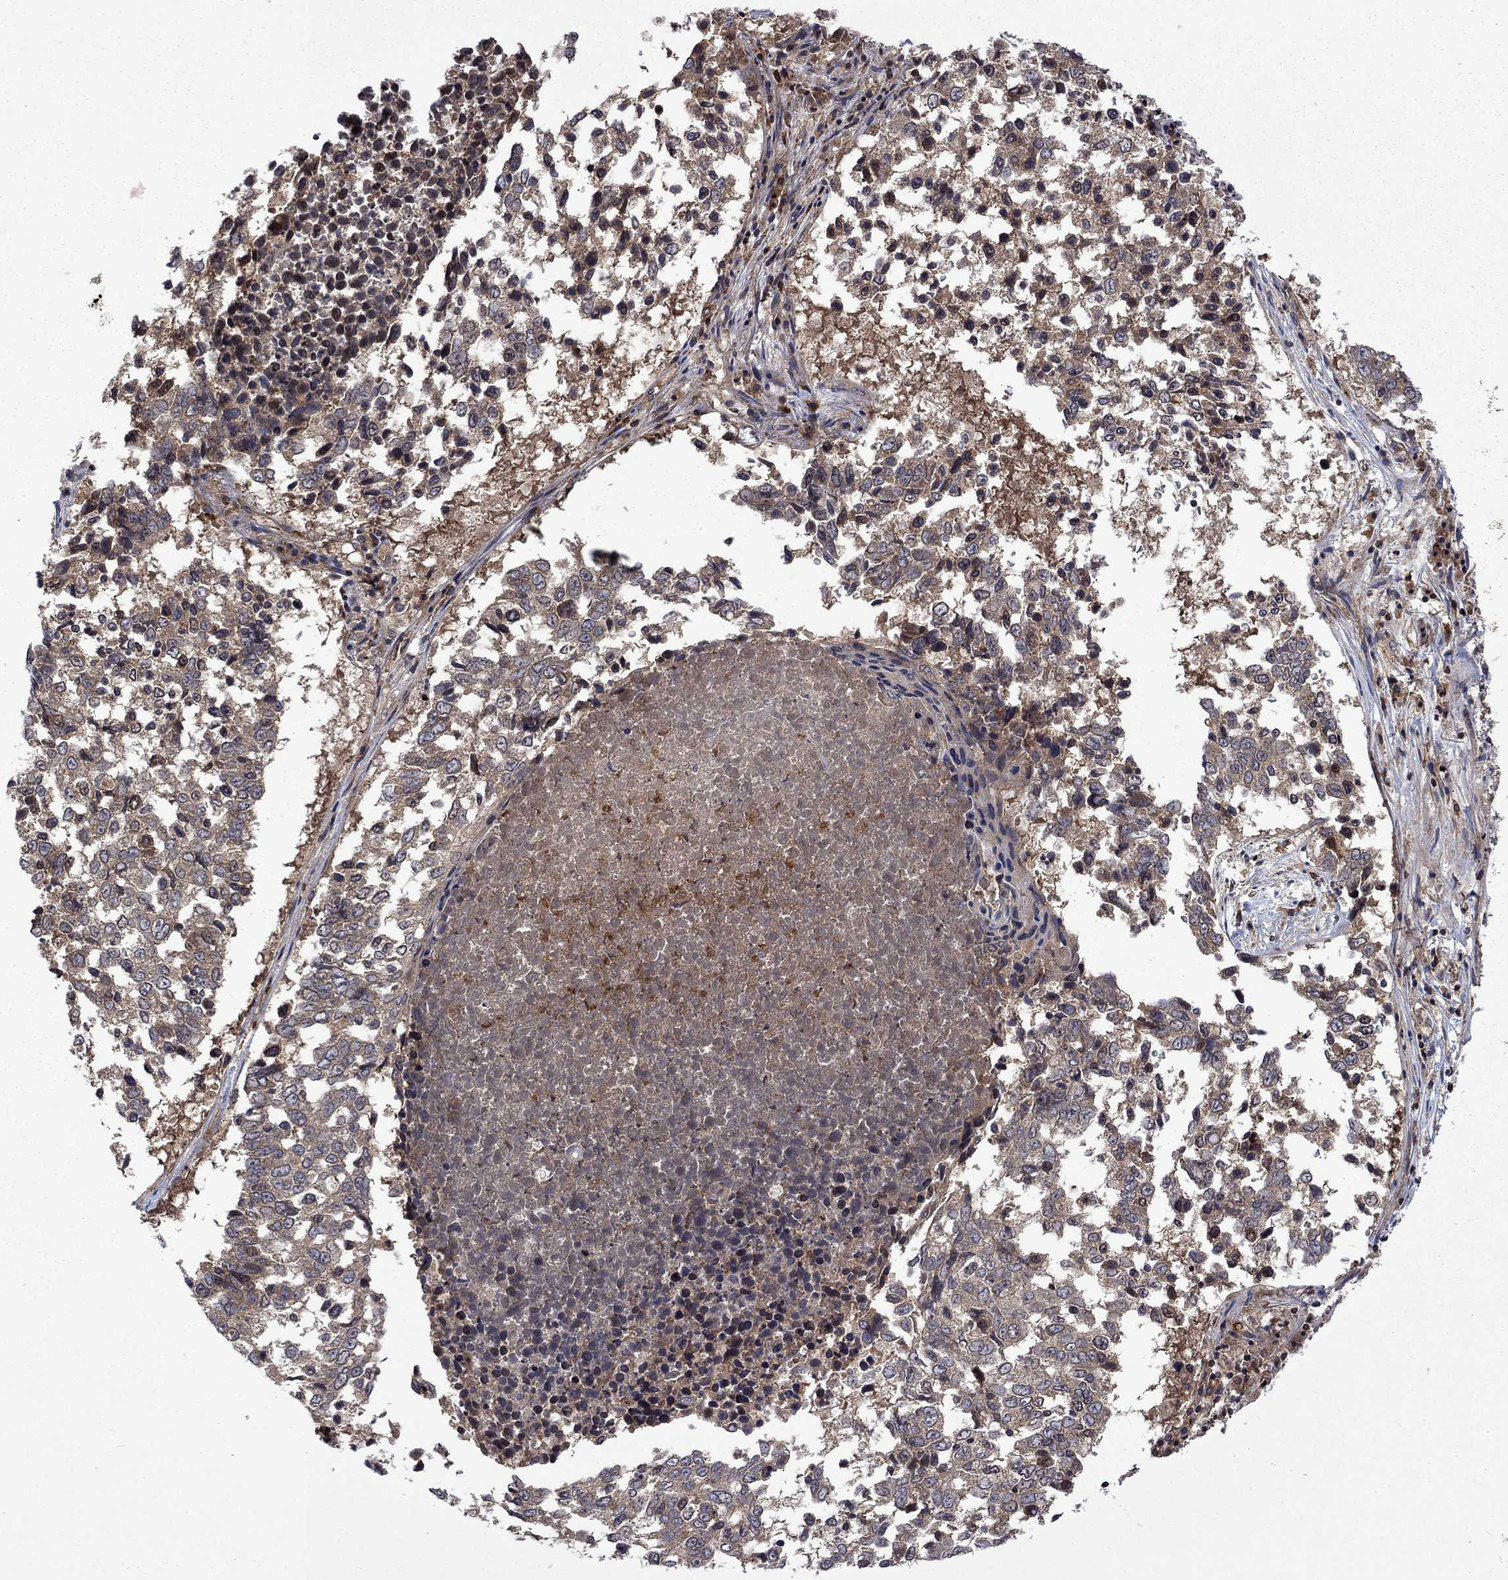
{"staining": {"intensity": "weak", "quantity": "<25%", "location": "cytoplasmic/membranous"}, "tissue": "lung cancer", "cell_type": "Tumor cells", "image_type": "cancer", "snomed": [{"axis": "morphology", "description": "Squamous cell carcinoma, NOS"}, {"axis": "topography", "description": "Lung"}], "caption": "Lung cancer was stained to show a protein in brown. There is no significant positivity in tumor cells. (DAB (3,3'-diaminobenzidine) IHC visualized using brightfield microscopy, high magnification).", "gene": "TMEM33", "patient": {"sex": "male", "age": 82}}